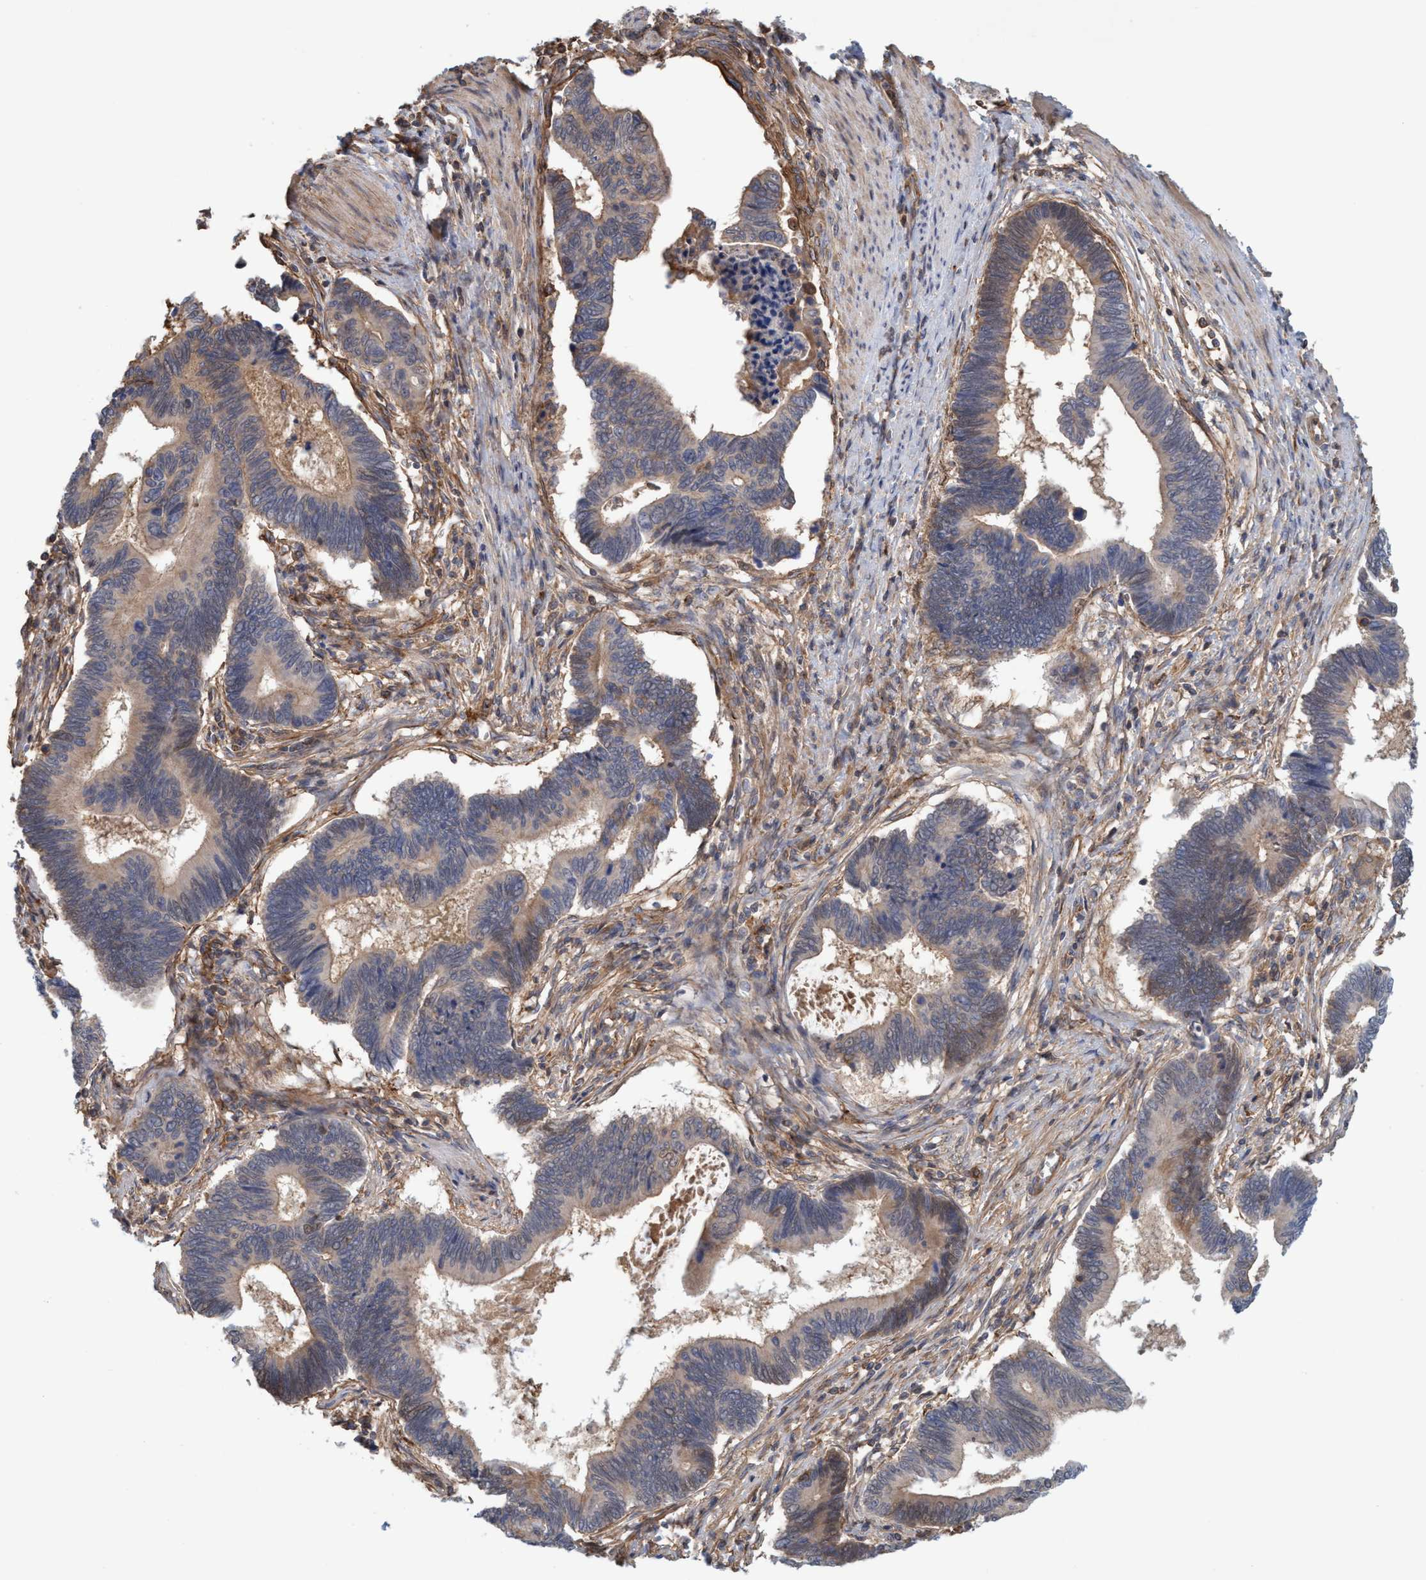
{"staining": {"intensity": "weak", "quantity": "<25%", "location": "nuclear"}, "tissue": "pancreatic cancer", "cell_type": "Tumor cells", "image_type": "cancer", "snomed": [{"axis": "morphology", "description": "Adenocarcinoma, NOS"}, {"axis": "topography", "description": "Pancreas"}], "caption": "An IHC photomicrograph of pancreatic cancer is shown. There is no staining in tumor cells of pancreatic cancer.", "gene": "SPECC1", "patient": {"sex": "female", "age": 70}}